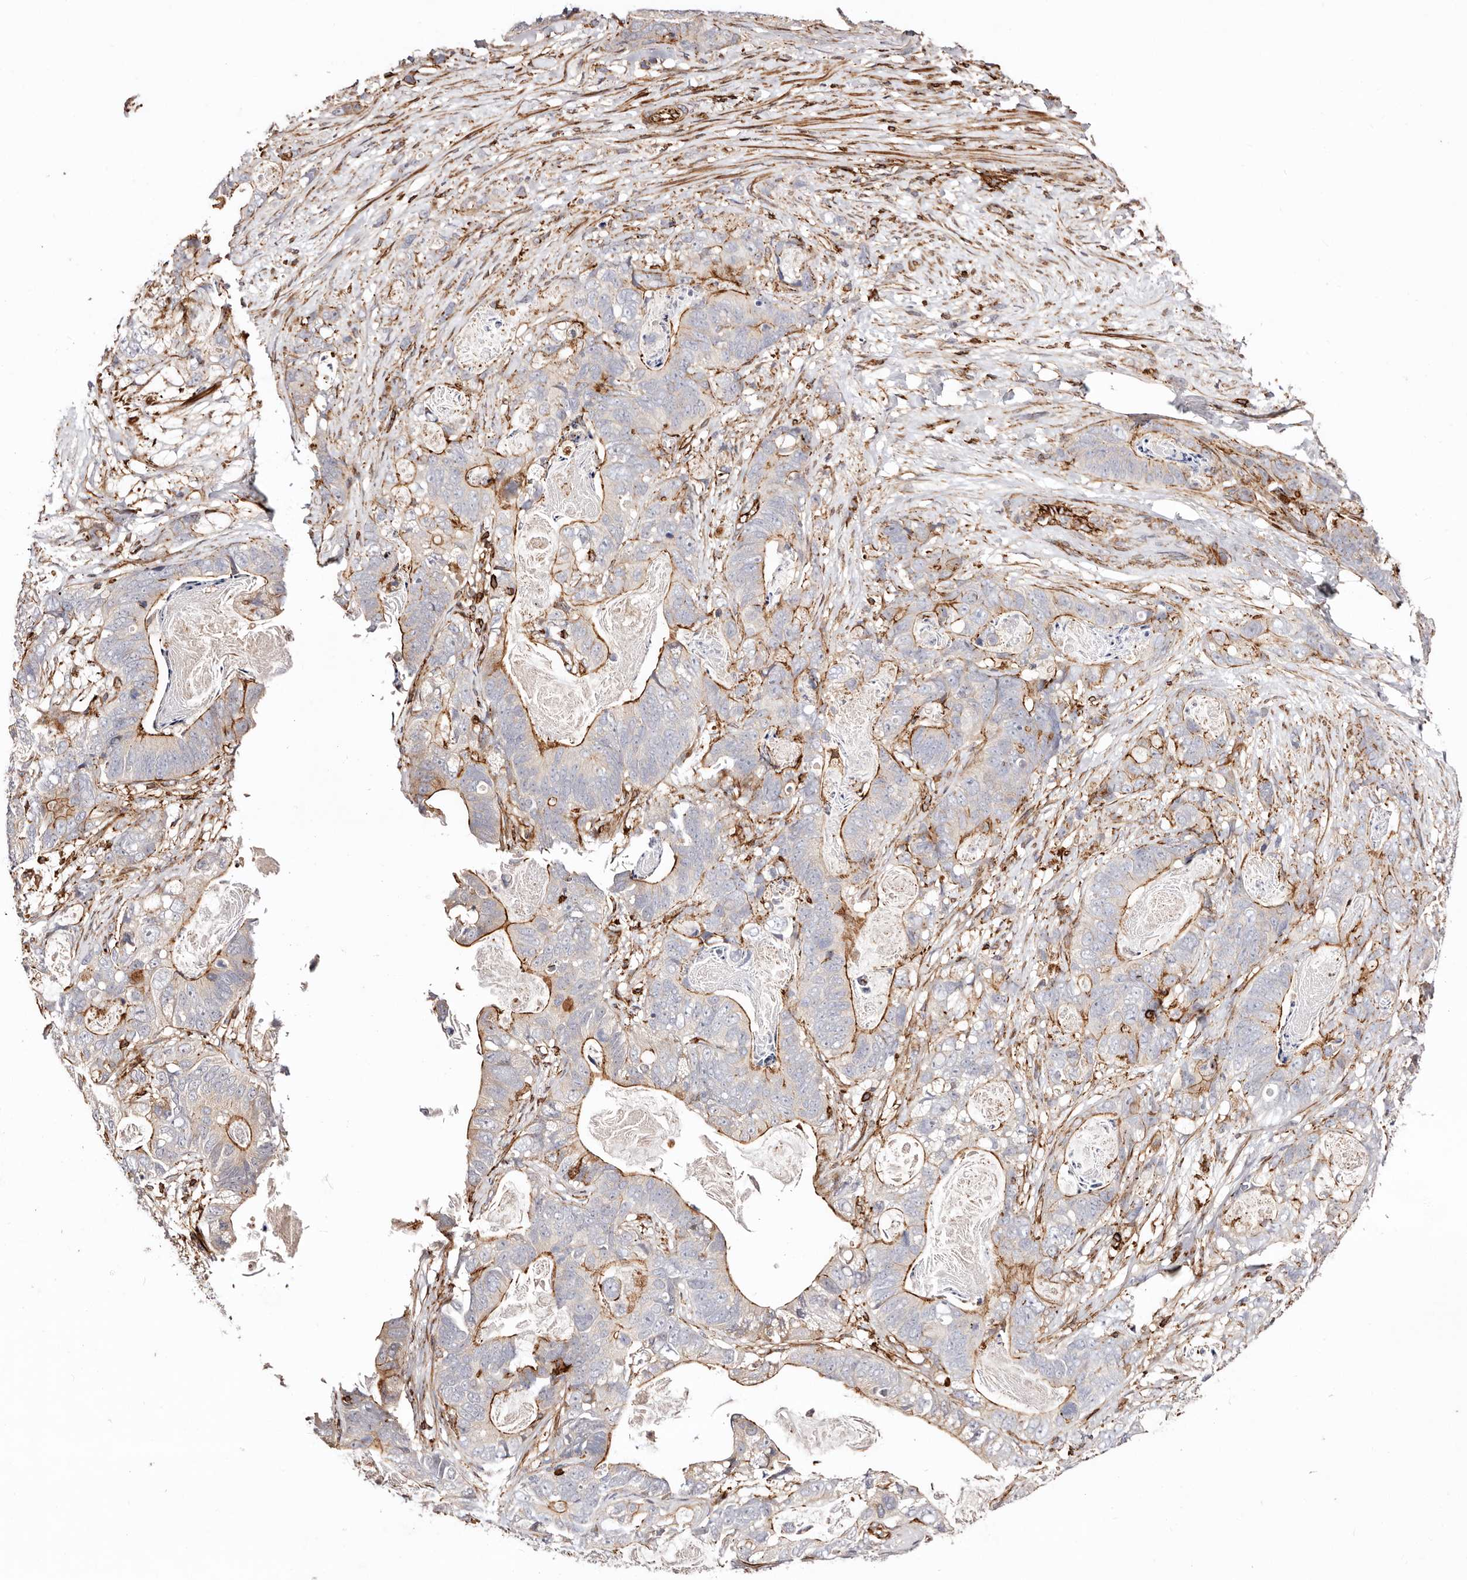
{"staining": {"intensity": "moderate", "quantity": "25%-75%", "location": "cytoplasmic/membranous"}, "tissue": "stomach cancer", "cell_type": "Tumor cells", "image_type": "cancer", "snomed": [{"axis": "morphology", "description": "Normal tissue, NOS"}, {"axis": "morphology", "description": "Adenocarcinoma, NOS"}, {"axis": "topography", "description": "Stomach"}], "caption": "The image shows immunohistochemical staining of stomach adenocarcinoma. There is moderate cytoplasmic/membranous staining is present in approximately 25%-75% of tumor cells.", "gene": "PTPN22", "patient": {"sex": "female", "age": 89}}